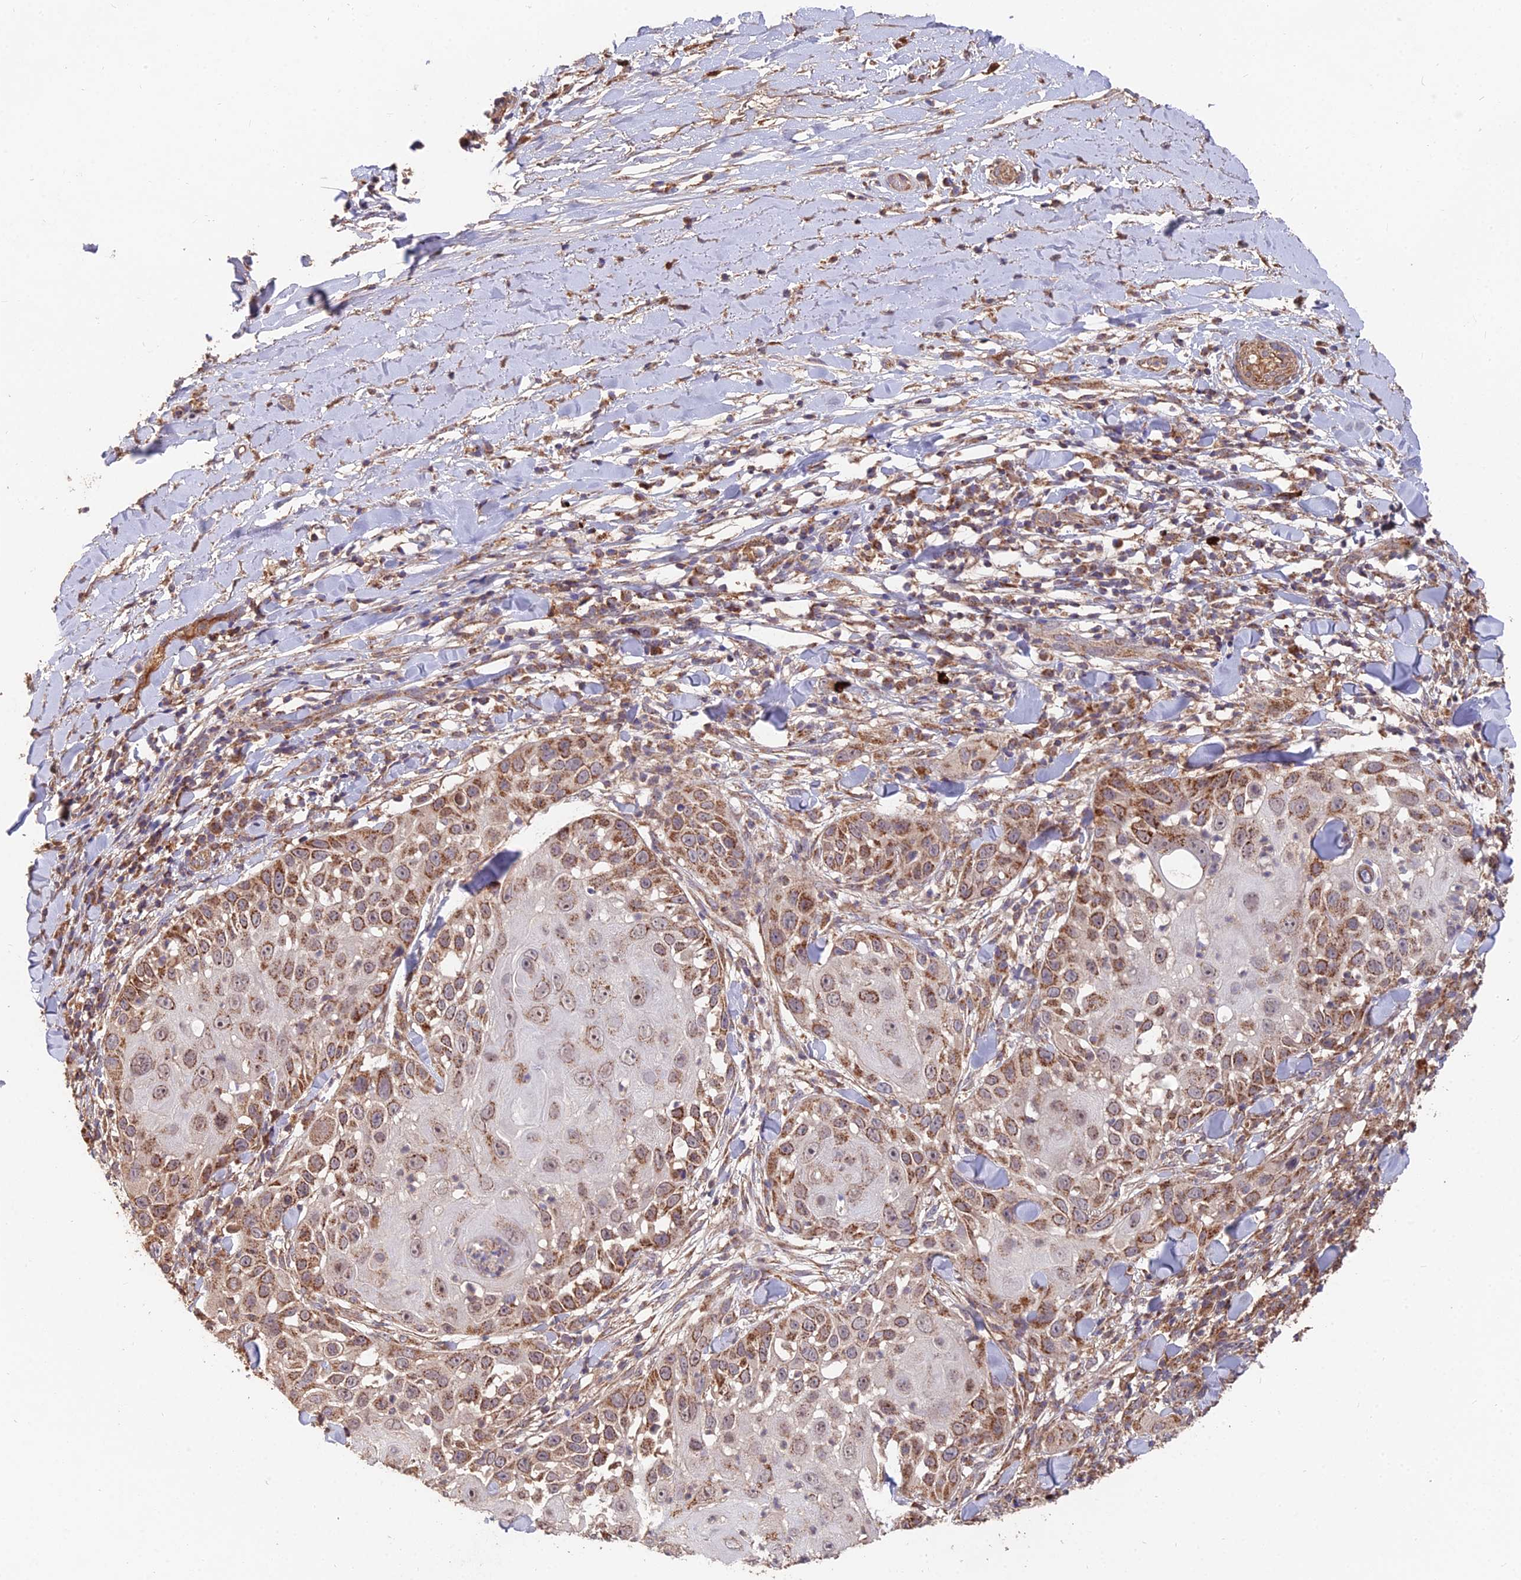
{"staining": {"intensity": "strong", "quantity": "25%-75%", "location": "cytoplasmic/membranous"}, "tissue": "skin cancer", "cell_type": "Tumor cells", "image_type": "cancer", "snomed": [{"axis": "morphology", "description": "Squamous cell carcinoma, NOS"}, {"axis": "topography", "description": "Skin"}], "caption": "Tumor cells display high levels of strong cytoplasmic/membranous expression in approximately 25%-75% of cells in human skin cancer (squamous cell carcinoma).", "gene": "IFT22", "patient": {"sex": "female", "age": 44}}